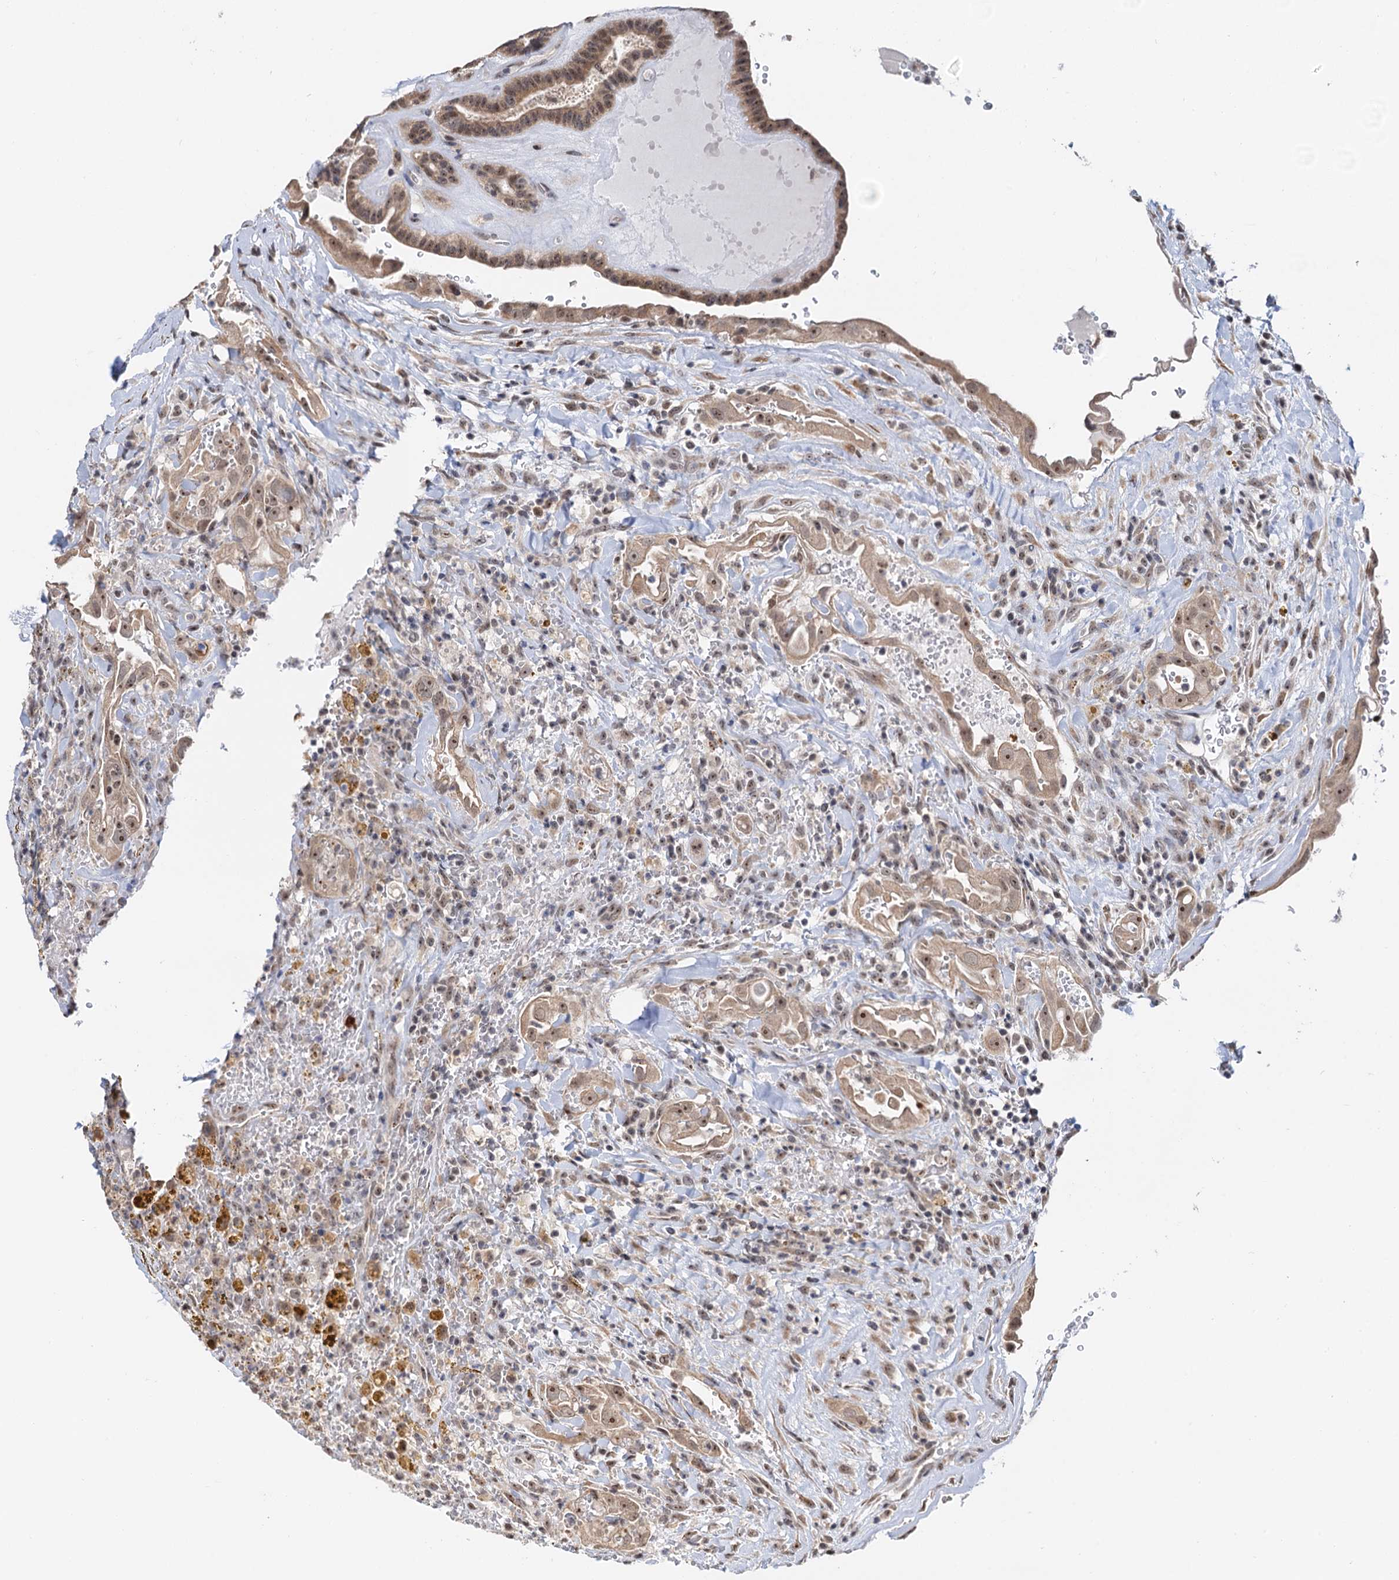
{"staining": {"intensity": "moderate", "quantity": ">75%", "location": "cytoplasmic/membranous,nuclear"}, "tissue": "thyroid cancer", "cell_type": "Tumor cells", "image_type": "cancer", "snomed": [{"axis": "morphology", "description": "Papillary adenocarcinoma, NOS"}, {"axis": "topography", "description": "Thyroid gland"}], "caption": "Immunohistochemistry (IHC) of human thyroid papillary adenocarcinoma shows medium levels of moderate cytoplasmic/membranous and nuclear positivity in approximately >75% of tumor cells.", "gene": "NAT10", "patient": {"sex": "male", "age": 77}}